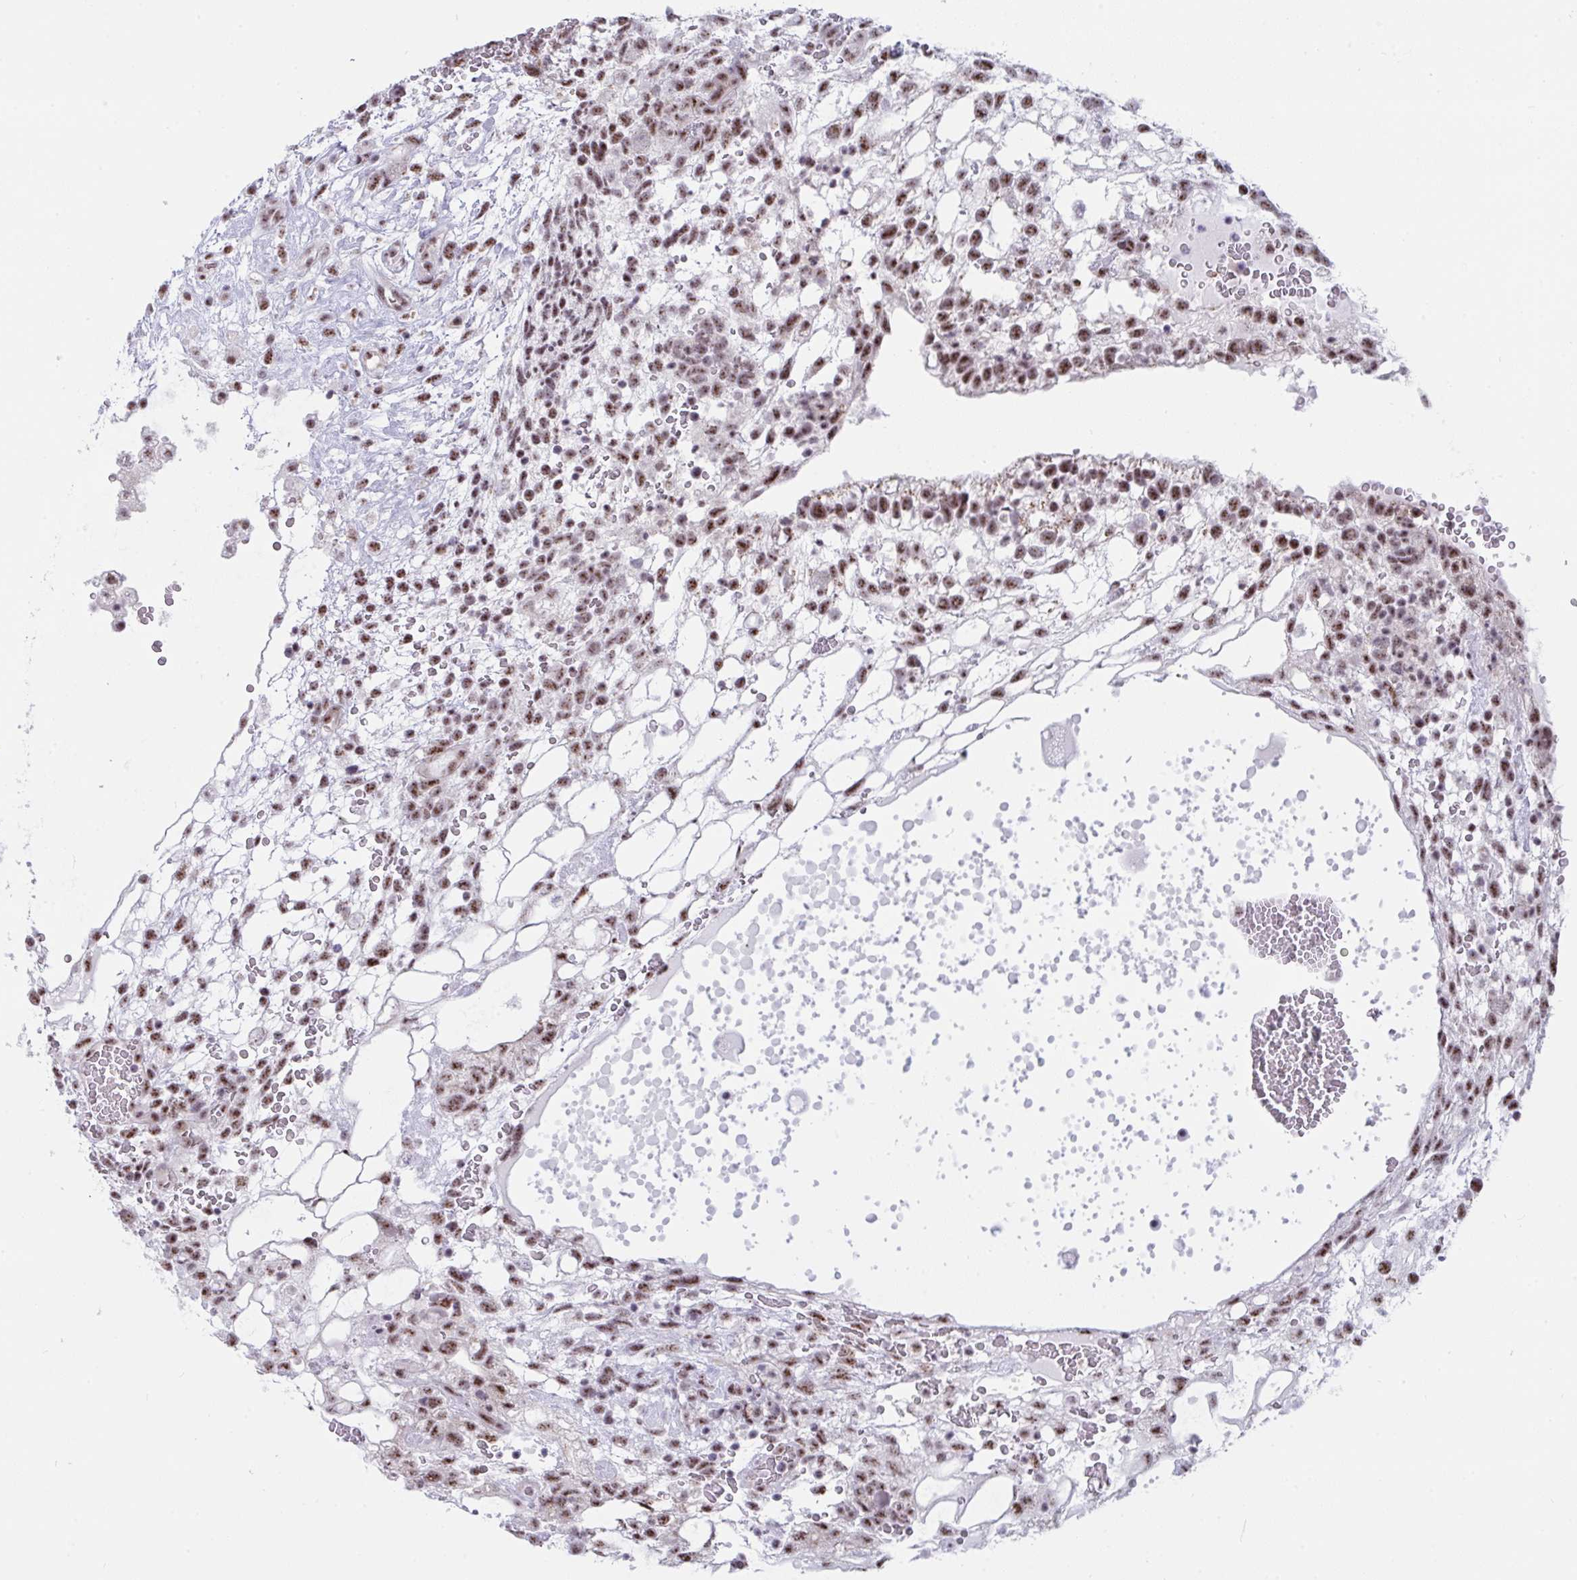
{"staining": {"intensity": "moderate", "quantity": ">75%", "location": "nuclear"}, "tissue": "testis cancer", "cell_type": "Tumor cells", "image_type": "cancer", "snomed": [{"axis": "morphology", "description": "Normal tissue, NOS"}, {"axis": "morphology", "description": "Carcinoma, Embryonal, NOS"}, {"axis": "topography", "description": "Testis"}], "caption": "Immunohistochemistry (IHC) photomicrograph of neoplastic tissue: testis cancer (embryonal carcinoma) stained using immunohistochemistry reveals medium levels of moderate protein expression localized specifically in the nuclear of tumor cells, appearing as a nuclear brown color.", "gene": "PRR14", "patient": {"sex": "male", "age": 32}}